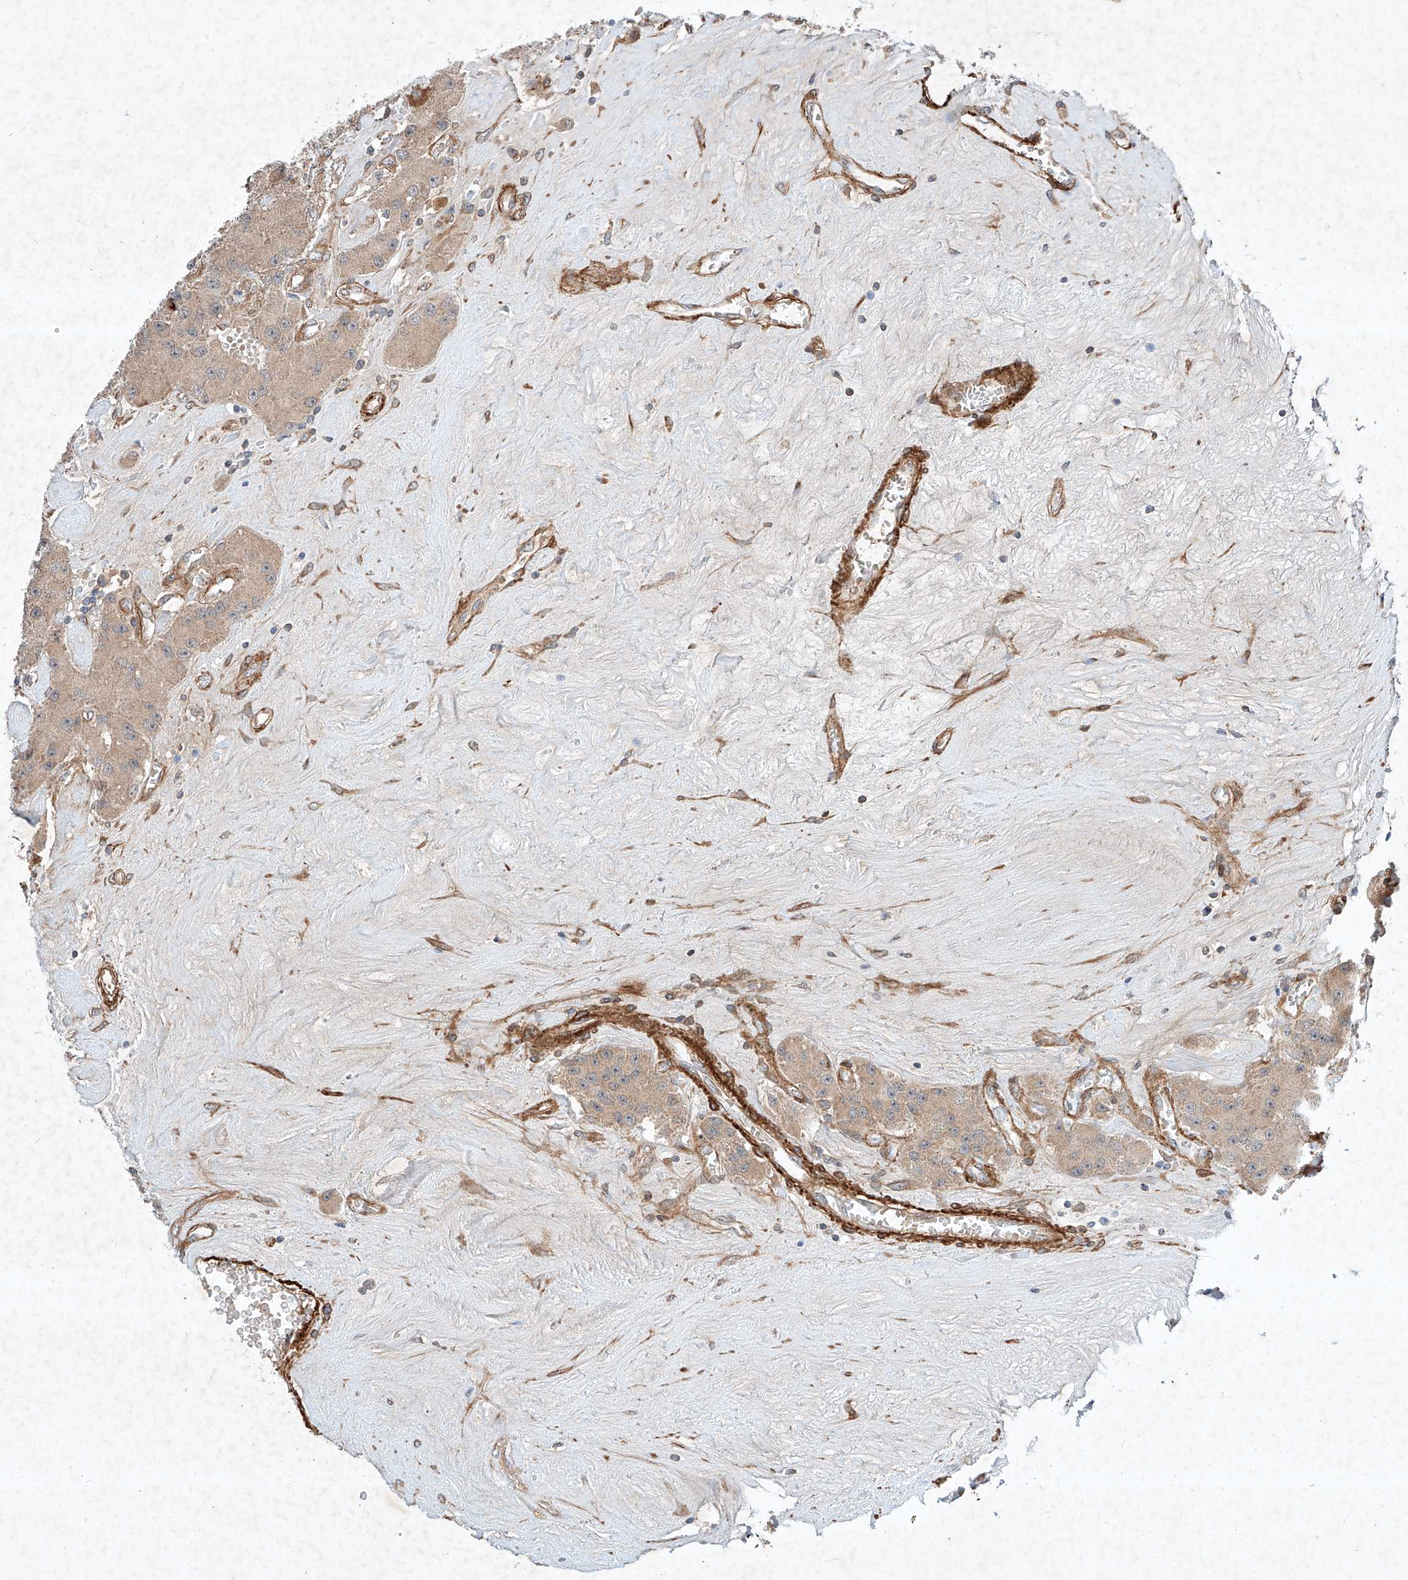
{"staining": {"intensity": "moderate", "quantity": "<25%", "location": "cytoplasmic/membranous"}, "tissue": "carcinoid", "cell_type": "Tumor cells", "image_type": "cancer", "snomed": [{"axis": "morphology", "description": "Carcinoid, malignant, NOS"}, {"axis": "topography", "description": "Pancreas"}], "caption": "A histopathology image showing moderate cytoplasmic/membranous positivity in about <25% of tumor cells in carcinoid, as visualized by brown immunohistochemical staining.", "gene": "ARHGAP33", "patient": {"sex": "male", "age": 41}}